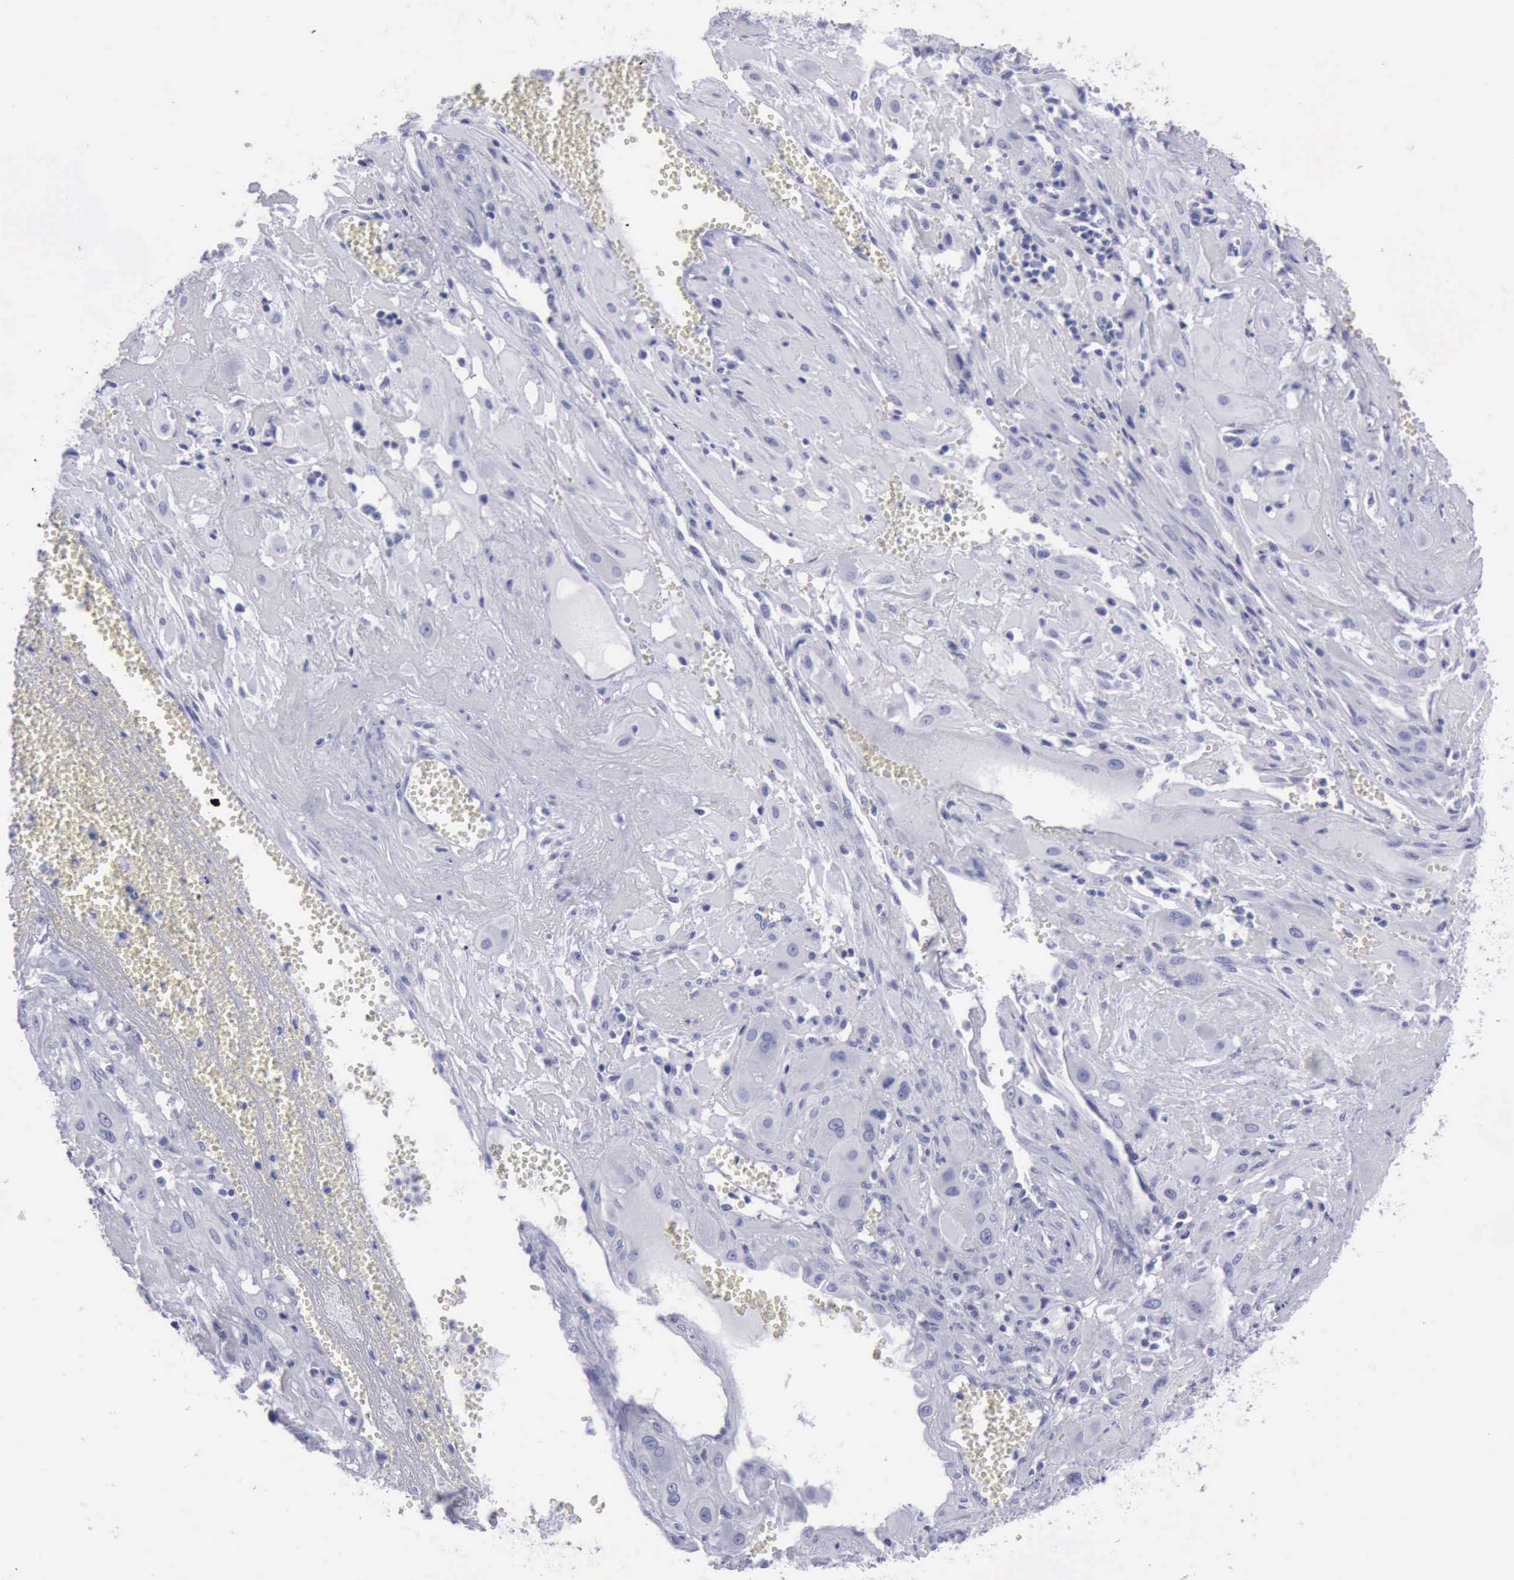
{"staining": {"intensity": "negative", "quantity": "none", "location": "none"}, "tissue": "cervical cancer", "cell_type": "Tumor cells", "image_type": "cancer", "snomed": [{"axis": "morphology", "description": "Squamous cell carcinoma, NOS"}, {"axis": "topography", "description": "Cervix"}], "caption": "Cervical cancer (squamous cell carcinoma) was stained to show a protein in brown. There is no significant staining in tumor cells.", "gene": "KRT13", "patient": {"sex": "female", "age": 34}}